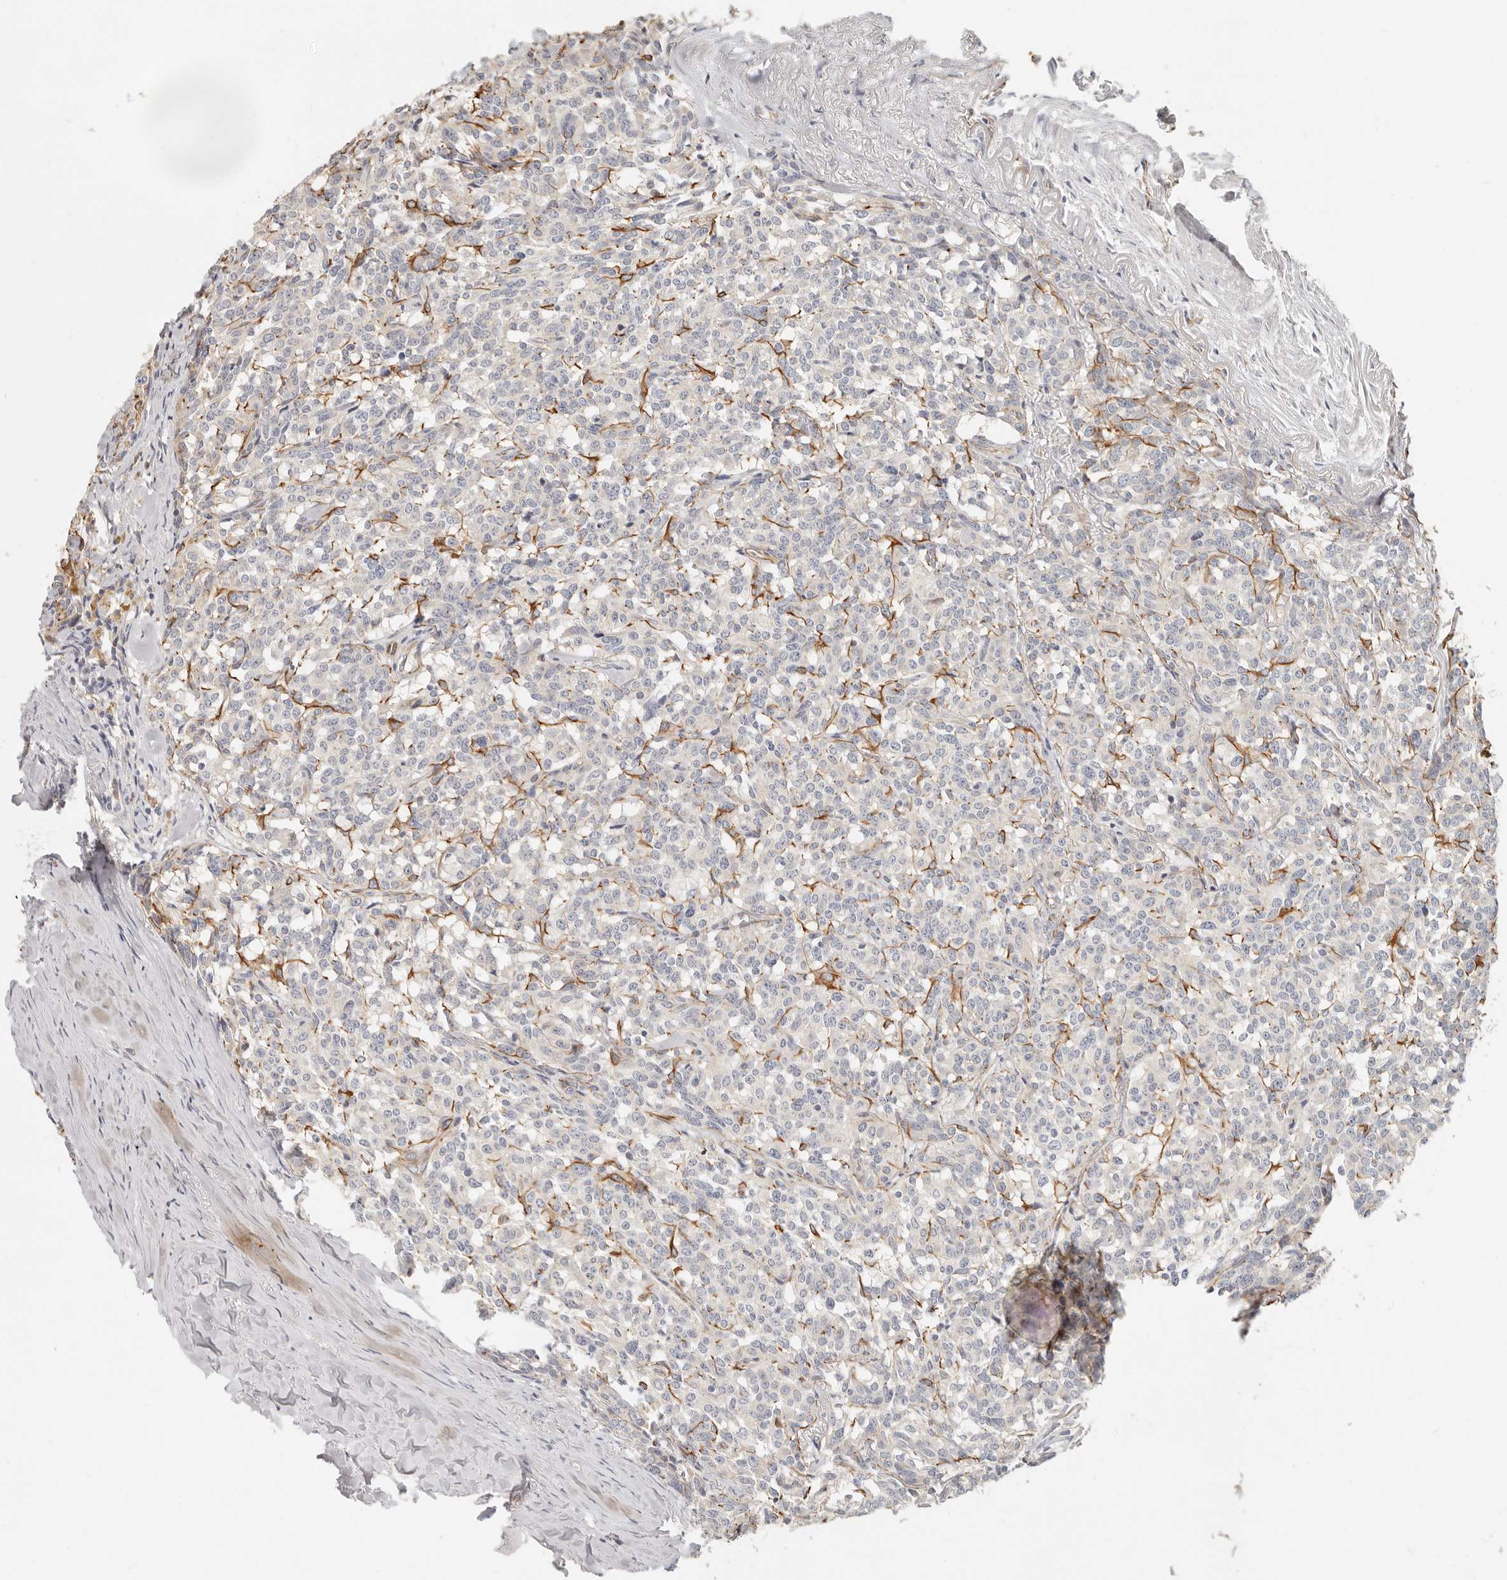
{"staining": {"intensity": "negative", "quantity": "none", "location": "none"}, "tissue": "carcinoid", "cell_type": "Tumor cells", "image_type": "cancer", "snomed": [{"axis": "morphology", "description": "Carcinoid, malignant, NOS"}, {"axis": "topography", "description": "Lung"}], "caption": "Immunohistochemical staining of carcinoid (malignant) displays no significant expression in tumor cells. (Immunohistochemistry (ihc), brightfield microscopy, high magnification).", "gene": "SPRING1", "patient": {"sex": "female", "age": 46}}